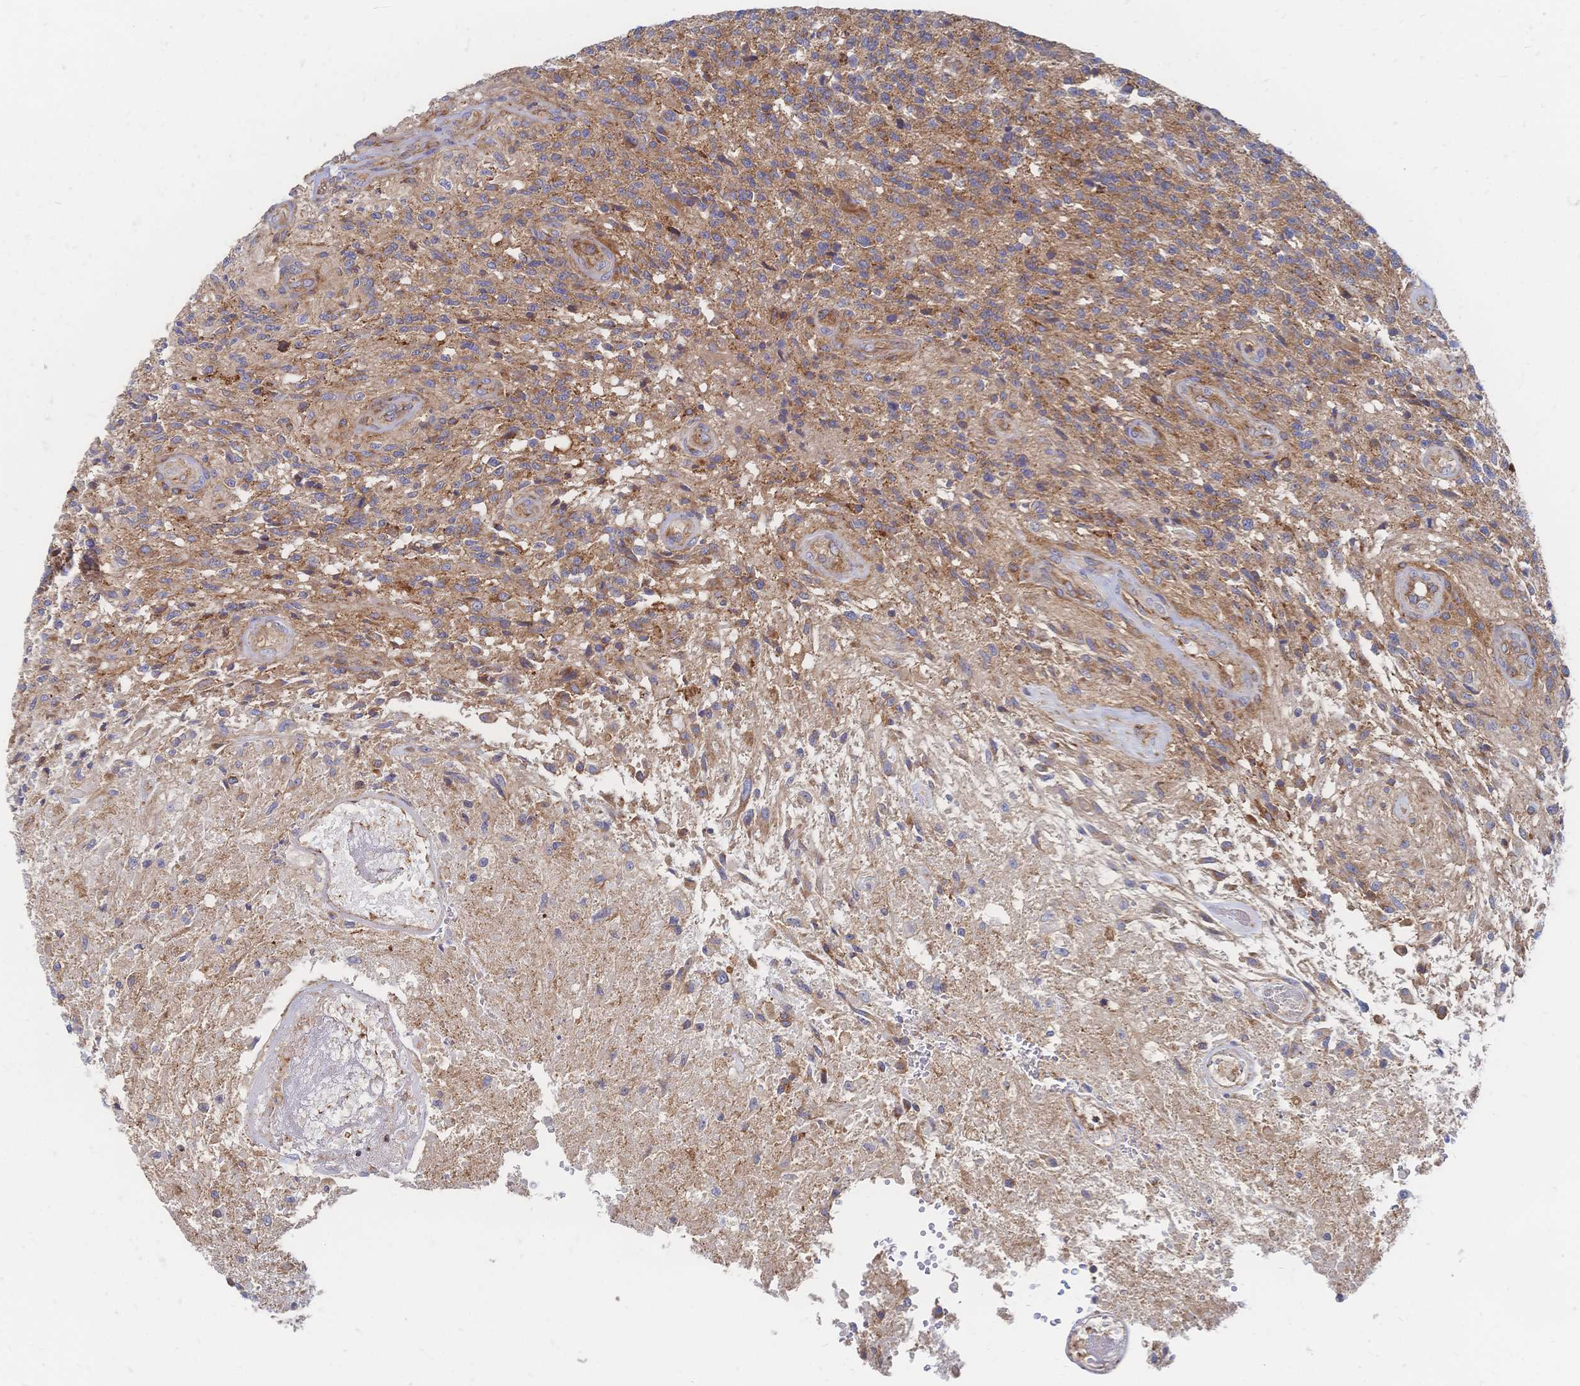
{"staining": {"intensity": "moderate", "quantity": ">75%", "location": "cytoplasmic/membranous"}, "tissue": "glioma", "cell_type": "Tumor cells", "image_type": "cancer", "snomed": [{"axis": "morphology", "description": "Glioma, malignant, High grade"}, {"axis": "topography", "description": "Brain"}], "caption": "Immunohistochemistry photomicrograph of neoplastic tissue: malignant high-grade glioma stained using IHC displays medium levels of moderate protein expression localized specifically in the cytoplasmic/membranous of tumor cells, appearing as a cytoplasmic/membranous brown color.", "gene": "SORBS1", "patient": {"sex": "male", "age": 56}}